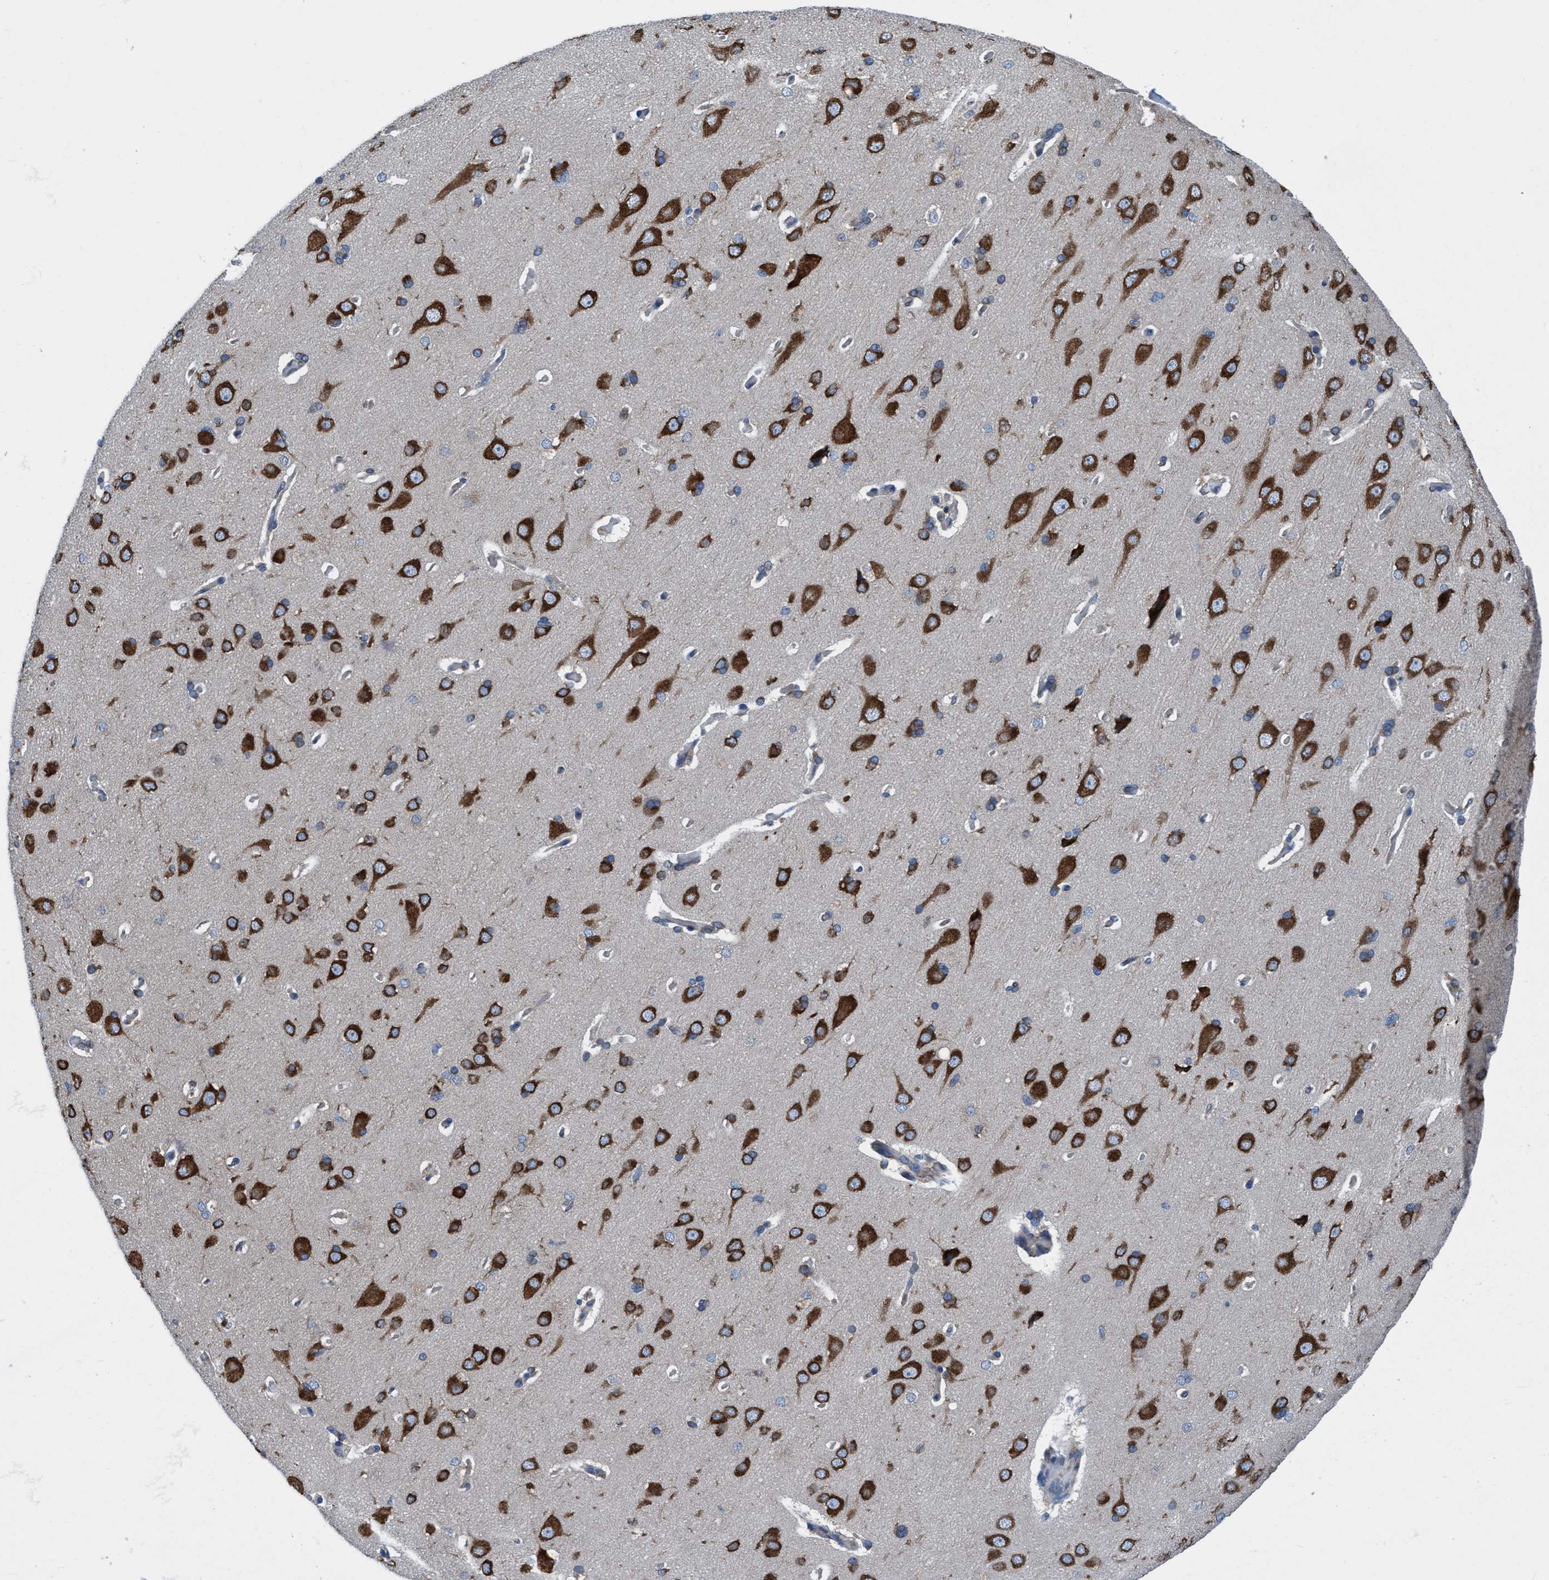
{"staining": {"intensity": "negative", "quantity": "none", "location": "none"}, "tissue": "cerebral cortex", "cell_type": "Endothelial cells", "image_type": "normal", "snomed": [{"axis": "morphology", "description": "Normal tissue, NOS"}, {"axis": "topography", "description": "Cerebral cortex"}], "caption": "This is an immunohistochemistry micrograph of normal human cerebral cortex. There is no expression in endothelial cells.", "gene": "NMT1", "patient": {"sex": "male", "age": 62}}